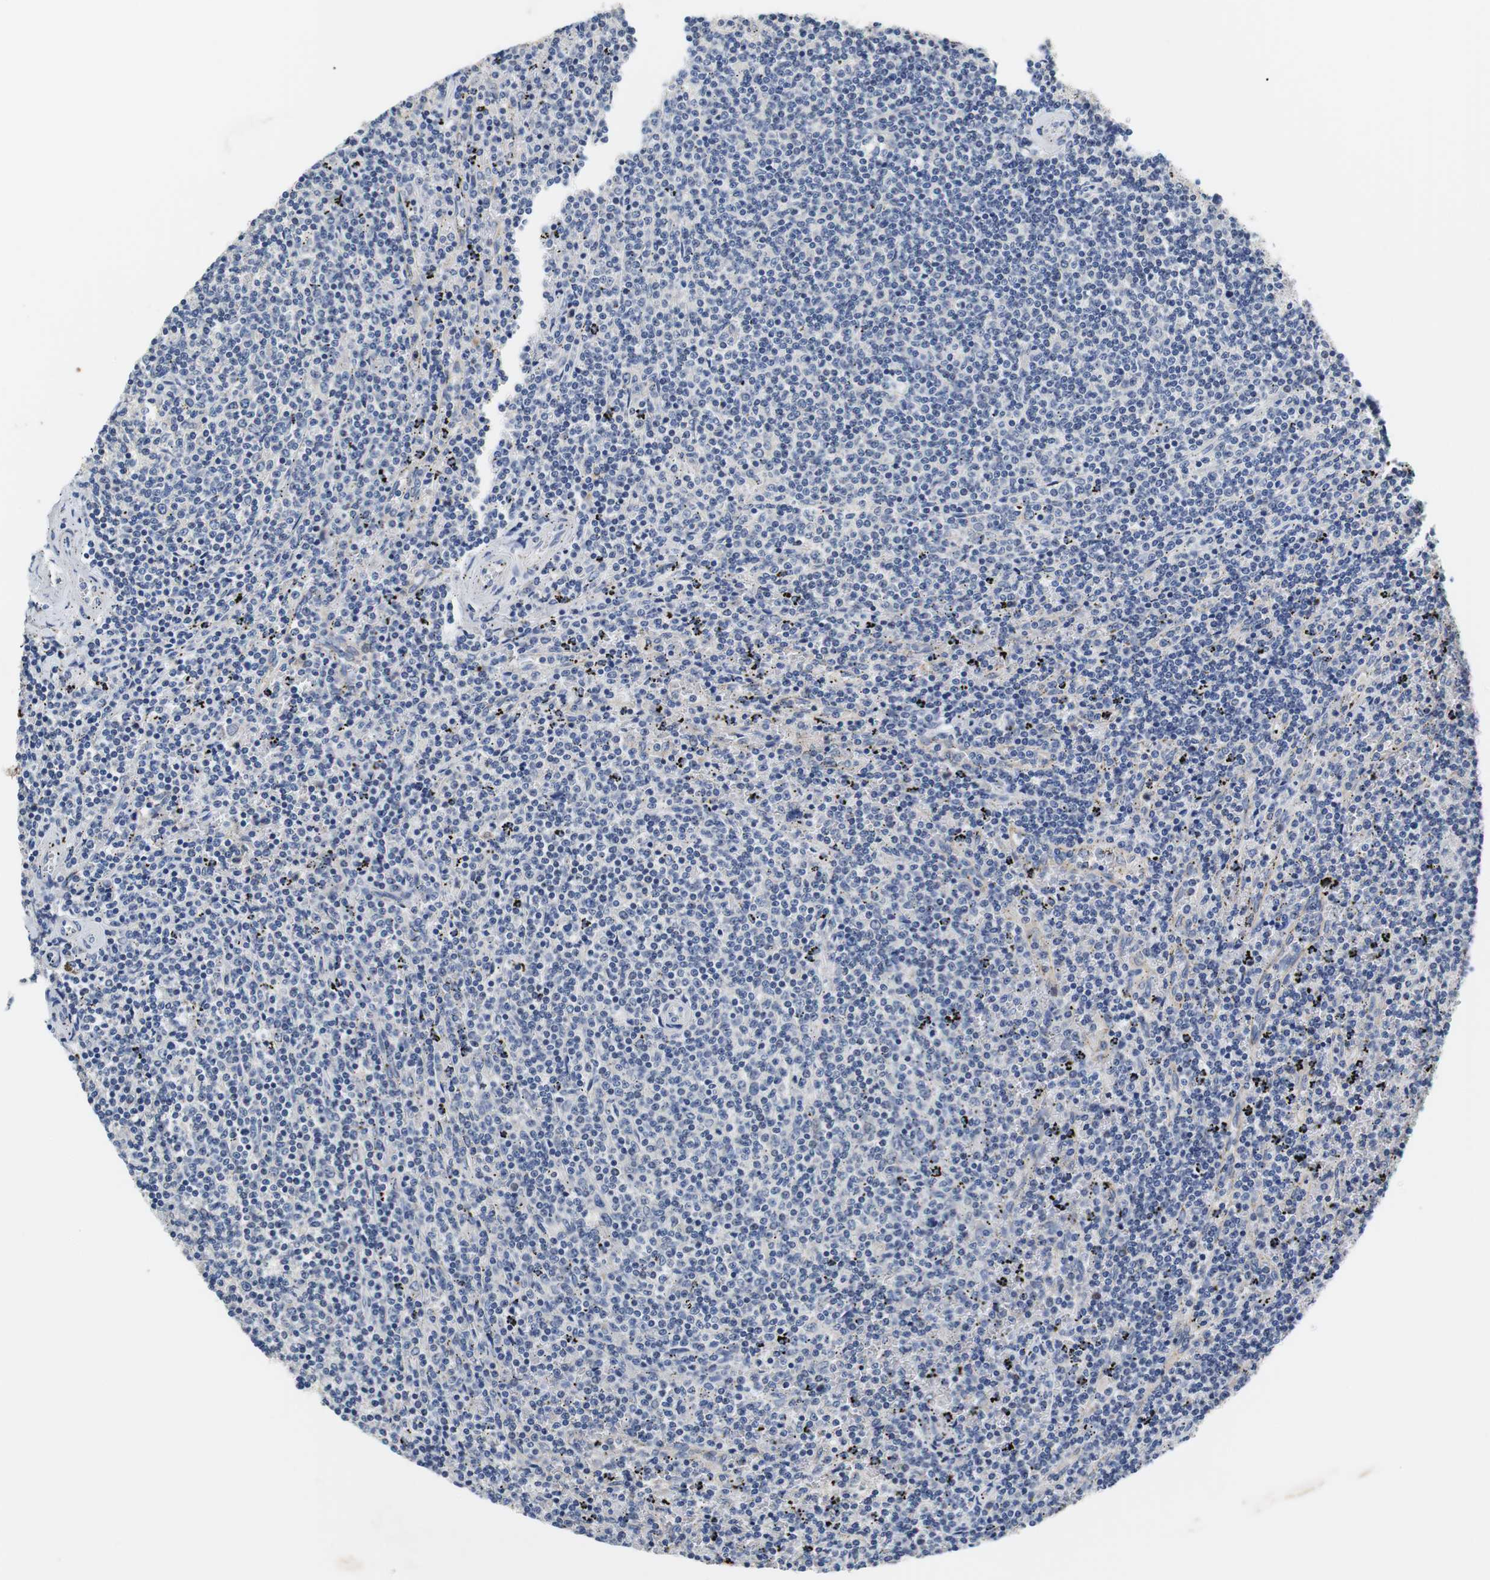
{"staining": {"intensity": "negative", "quantity": "none", "location": "none"}, "tissue": "lymphoma", "cell_type": "Tumor cells", "image_type": "cancer", "snomed": [{"axis": "morphology", "description": "Malignant lymphoma, non-Hodgkin's type, Low grade"}, {"axis": "topography", "description": "Spleen"}], "caption": "High power microscopy micrograph of an immunohistochemistry (IHC) micrograph of malignant lymphoma, non-Hodgkin's type (low-grade), revealing no significant expression in tumor cells.", "gene": "PCK1", "patient": {"sex": "female", "age": 50}}